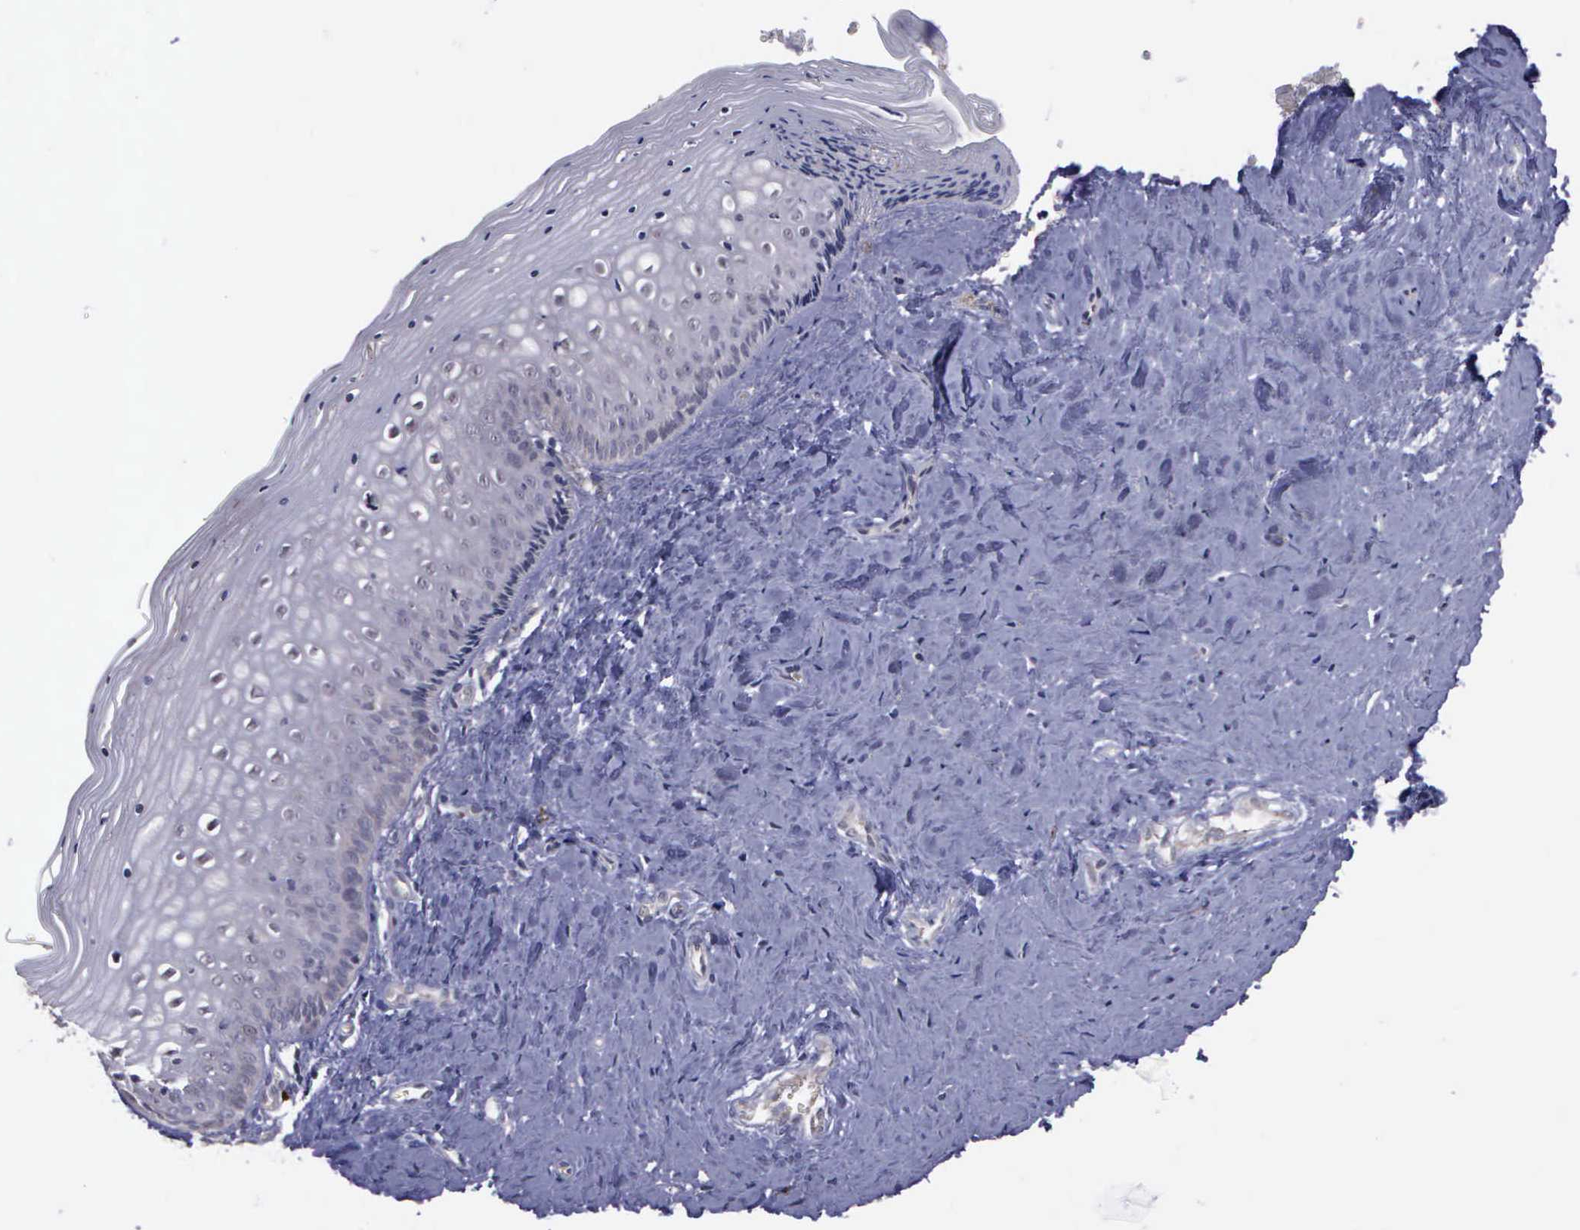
{"staining": {"intensity": "weak", "quantity": "<25%", "location": "nuclear"}, "tissue": "vagina", "cell_type": "Squamous epithelial cells", "image_type": "normal", "snomed": [{"axis": "morphology", "description": "Normal tissue, NOS"}, {"axis": "topography", "description": "Vagina"}], "caption": "High power microscopy micrograph of an IHC micrograph of normal vagina, revealing no significant expression in squamous epithelial cells. The staining is performed using DAB (3,3'-diaminobenzidine) brown chromogen with nuclei counter-stained in using hematoxylin.", "gene": "MAP3K9", "patient": {"sex": "female", "age": 46}}